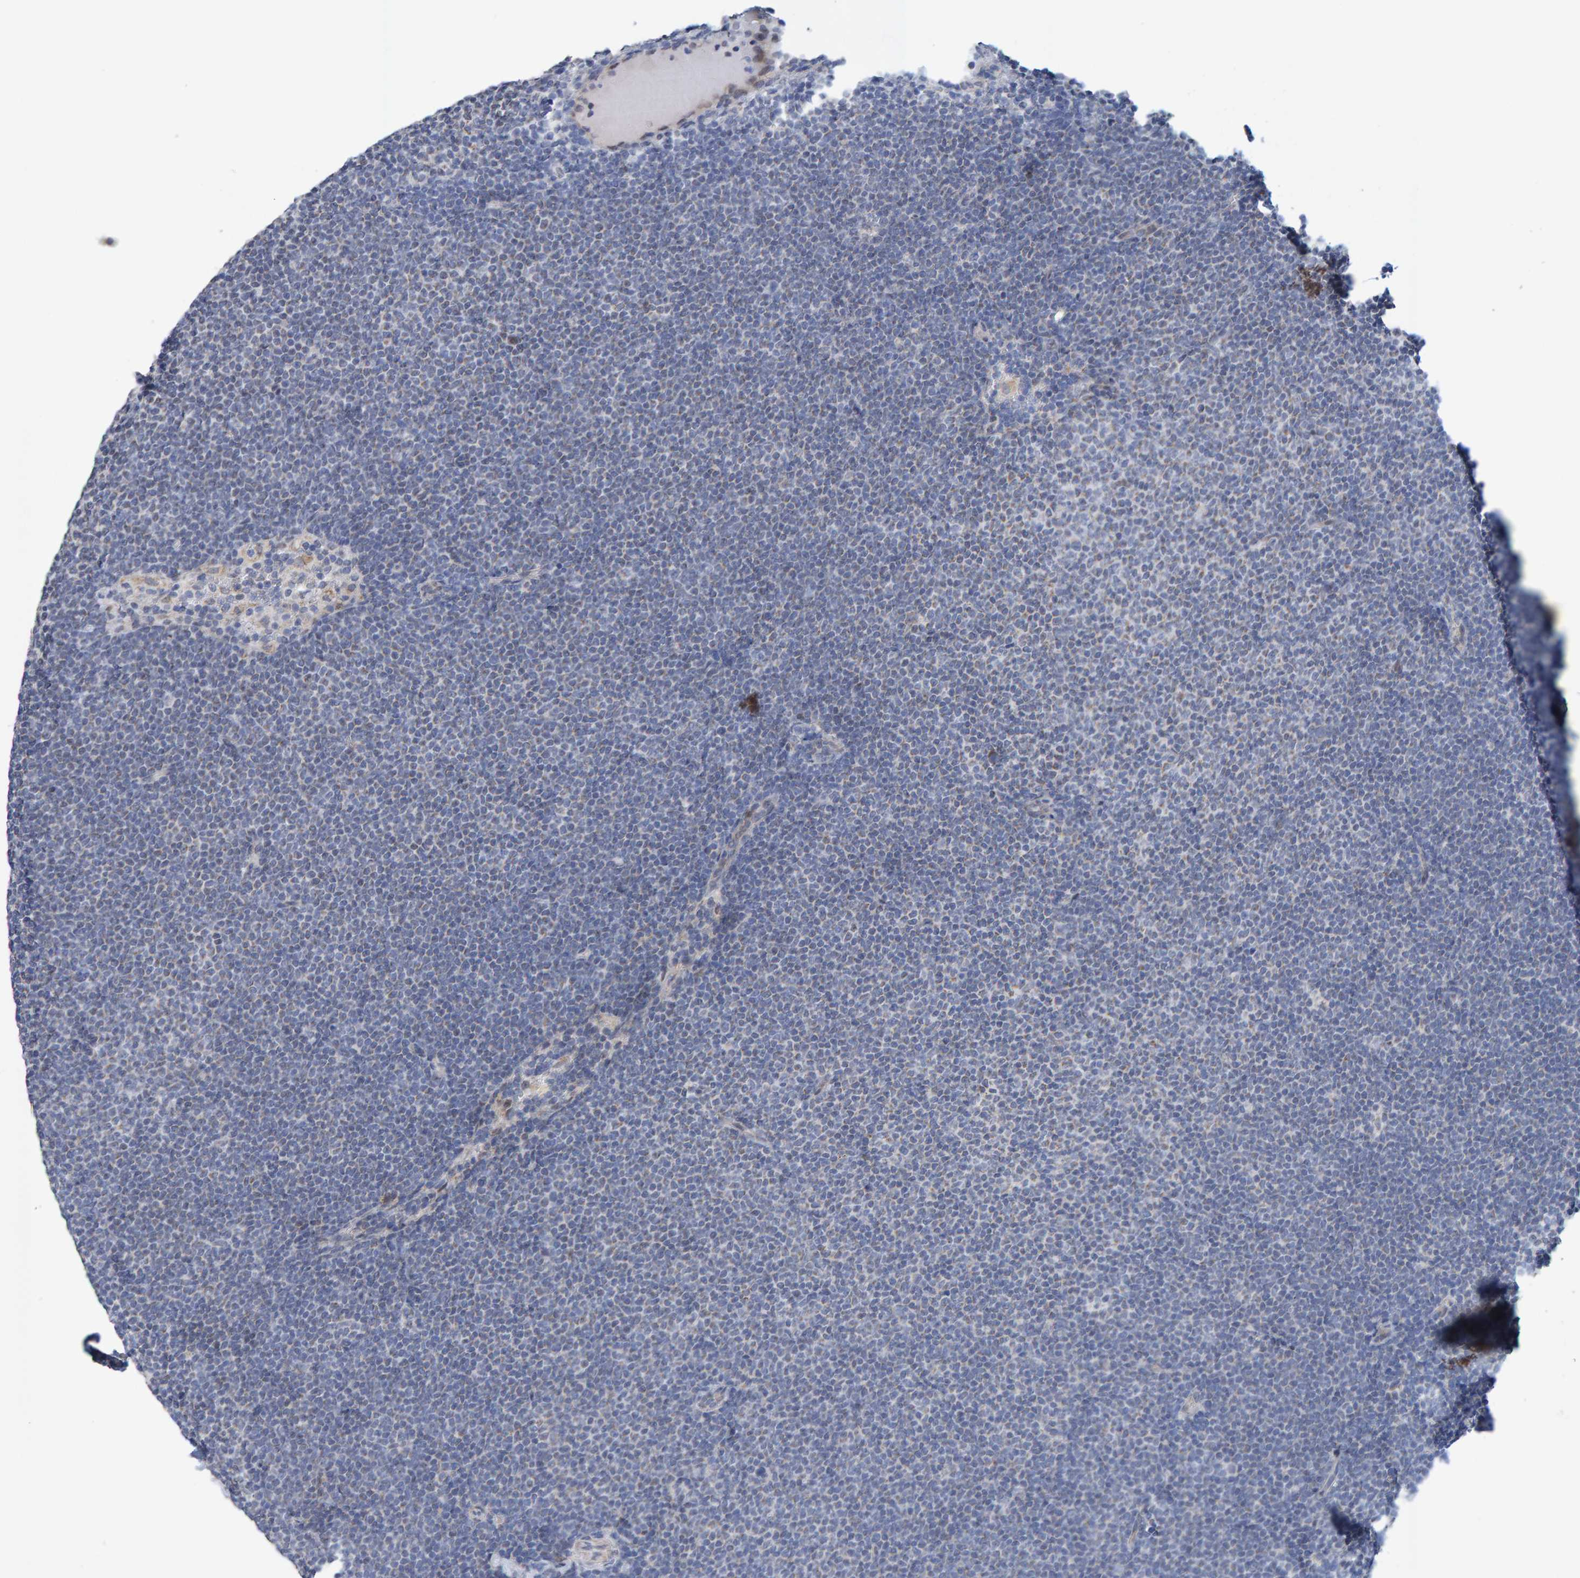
{"staining": {"intensity": "negative", "quantity": "none", "location": "none"}, "tissue": "lymphoma", "cell_type": "Tumor cells", "image_type": "cancer", "snomed": [{"axis": "morphology", "description": "Malignant lymphoma, non-Hodgkin's type, Low grade"}, {"axis": "topography", "description": "Lymph node"}], "caption": "This is an immunohistochemistry (IHC) photomicrograph of lymphoma. There is no positivity in tumor cells.", "gene": "USP43", "patient": {"sex": "female", "age": 53}}